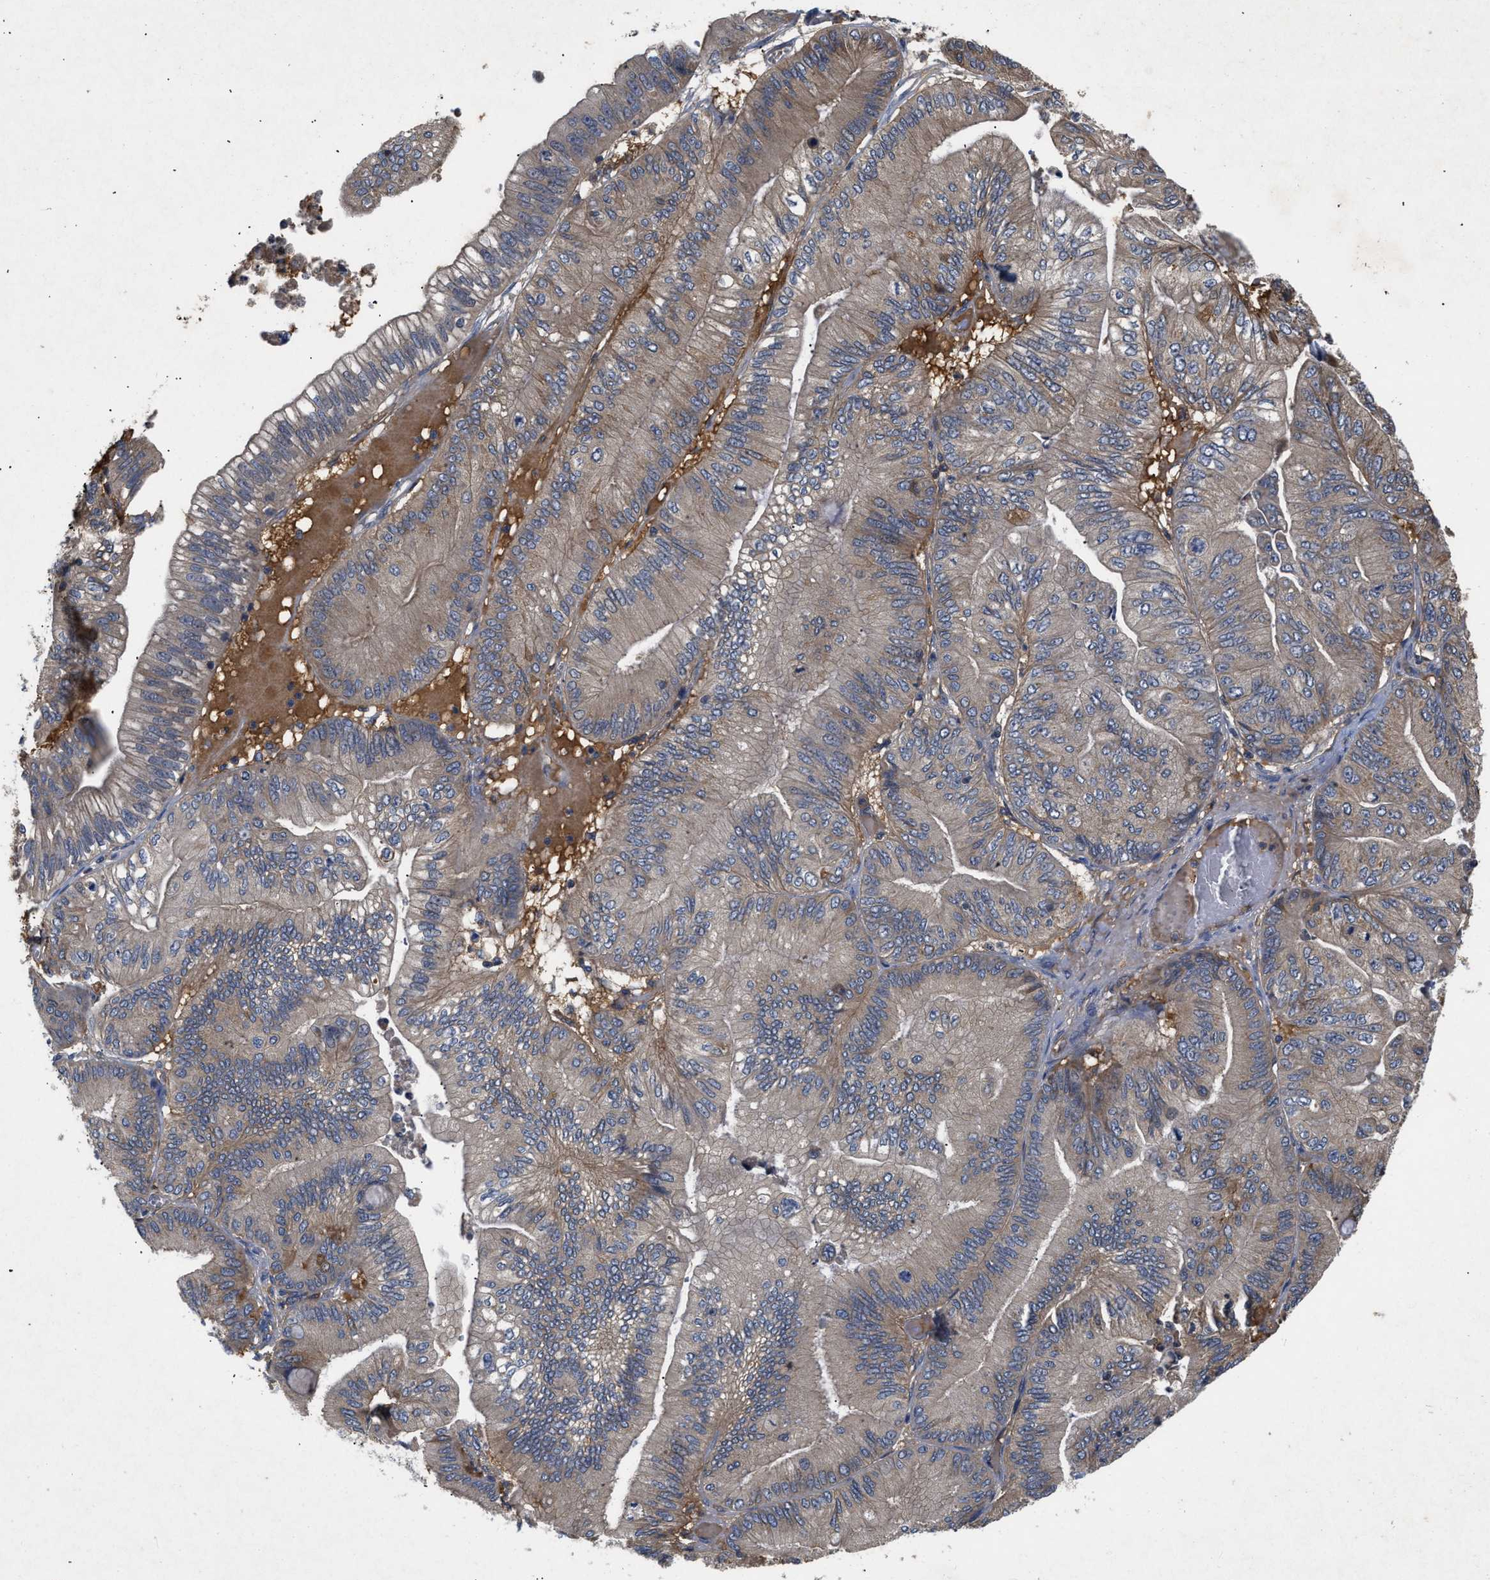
{"staining": {"intensity": "moderate", "quantity": ">75%", "location": "cytoplasmic/membranous"}, "tissue": "ovarian cancer", "cell_type": "Tumor cells", "image_type": "cancer", "snomed": [{"axis": "morphology", "description": "Cystadenocarcinoma, mucinous, NOS"}, {"axis": "topography", "description": "Ovary"}], "caption": "A brown stain labels moderate cytoplasmic/membranous positivity of a protein in ovarian cancer tumor cells.", "gene": "VPS4A", "patient": {"sex": "female", "age": 61}}